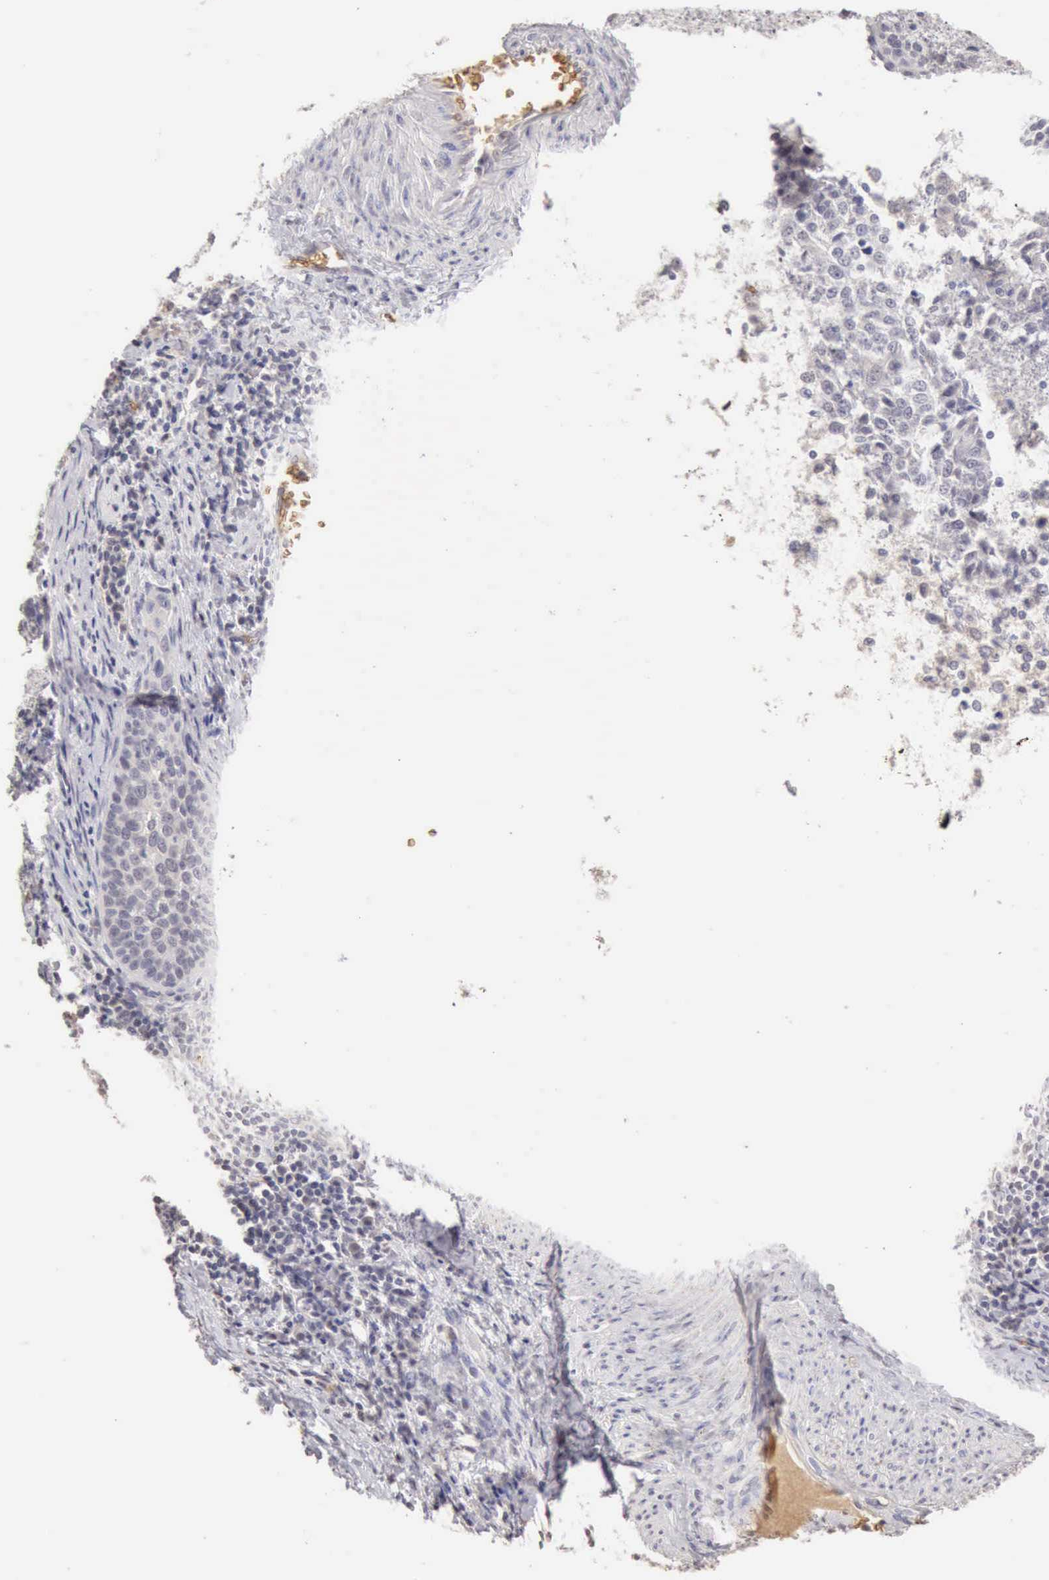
{"staining": {"intensity": "negative", "quantity": "none", "location": "none"}, "tissue": "cervical cancer", "cell_type": "Tumor cells", "image_type": "cancer", "snomed": [{"axis": "morphology", "description": "Squamous cell carcinoma, NOS"}, {"axis": "topography", "description": "Cervix"}], "caption": "A photomicrograph of cervical cancer (squamous cell carcinoma) stained for a protein reveals no brown staining in tumor cells.", "gene": "CFI", "patient": {"sex": "female", "age": 33}}